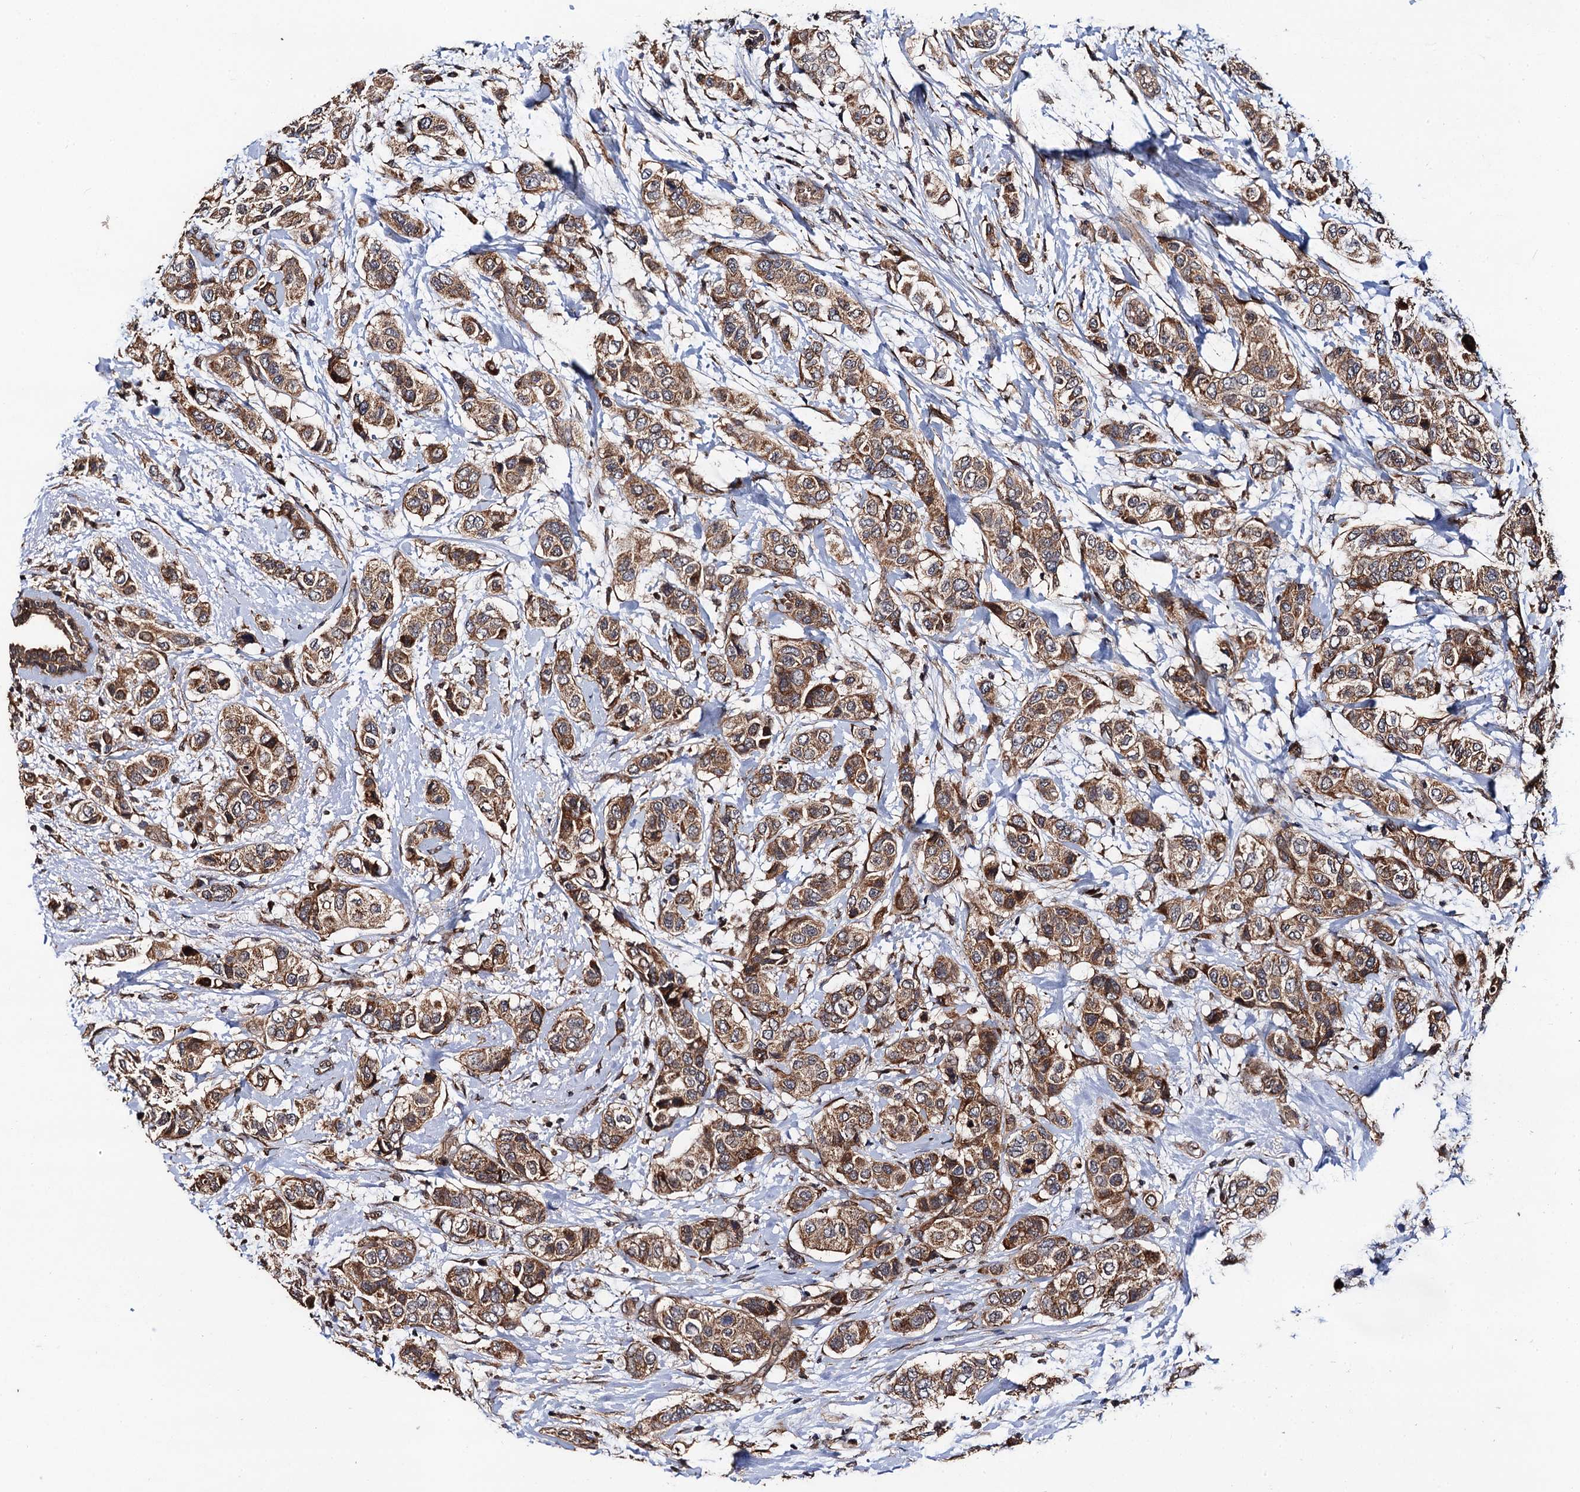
{"staining": {"intensity": "moderate", "quantity": ">75%", "location": "cytoplasmic/membranous"}, "tissue": "breast cancer", "cell_type": "Tumor cells", "image_type": "cancer", "snomed": [{"axis": "morphology", "description": "Lobular carcinoma"}, {"axis": "topography", "description": "Breast"}], "caption": "A brown stain highlights moderate cytoplasmic/membranous staining of a protein in breast lobular carcinoma tumor cells.", "gene": "MIER2", "patient": {"sex": "female", "age": 51}}